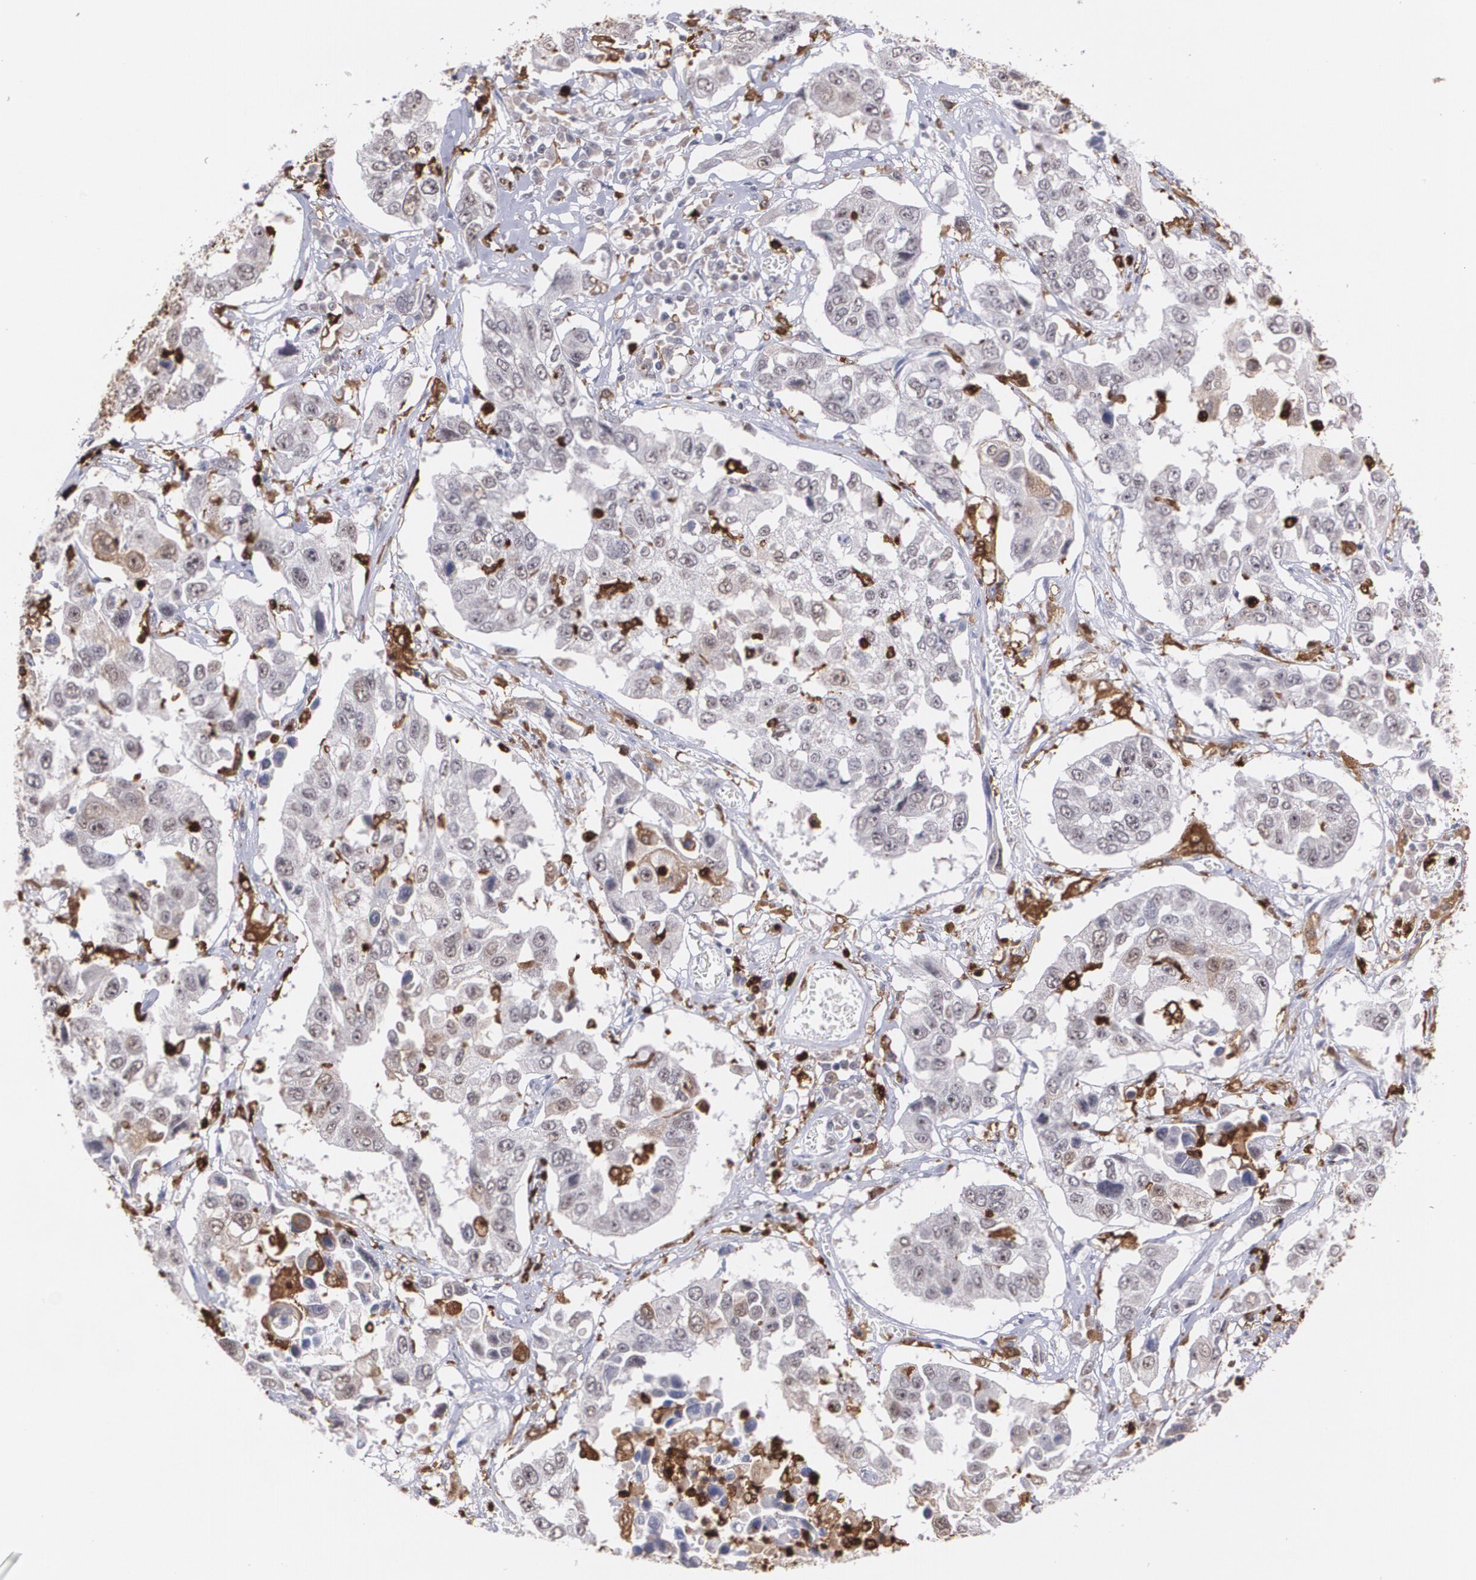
{"staining": {"intensity": "negative", "quantity": "none", "location": "none"}, "tissue": "lung cancer", "cell_type": "Tumor cells", "image_type": "cancer", "snomed": [{"axis": "morphology", "description": "Squamous cell carcinoma, NOS"}, {"axis": "topography", "description": "Lung"}], "caption": "Immunohistochemical staining of lung cancer (squamous cell carcinoma) reveals no significant positivity in tumor cells.", "gene": "NCF2", "patient": {"sex": "male", "age": 71}}